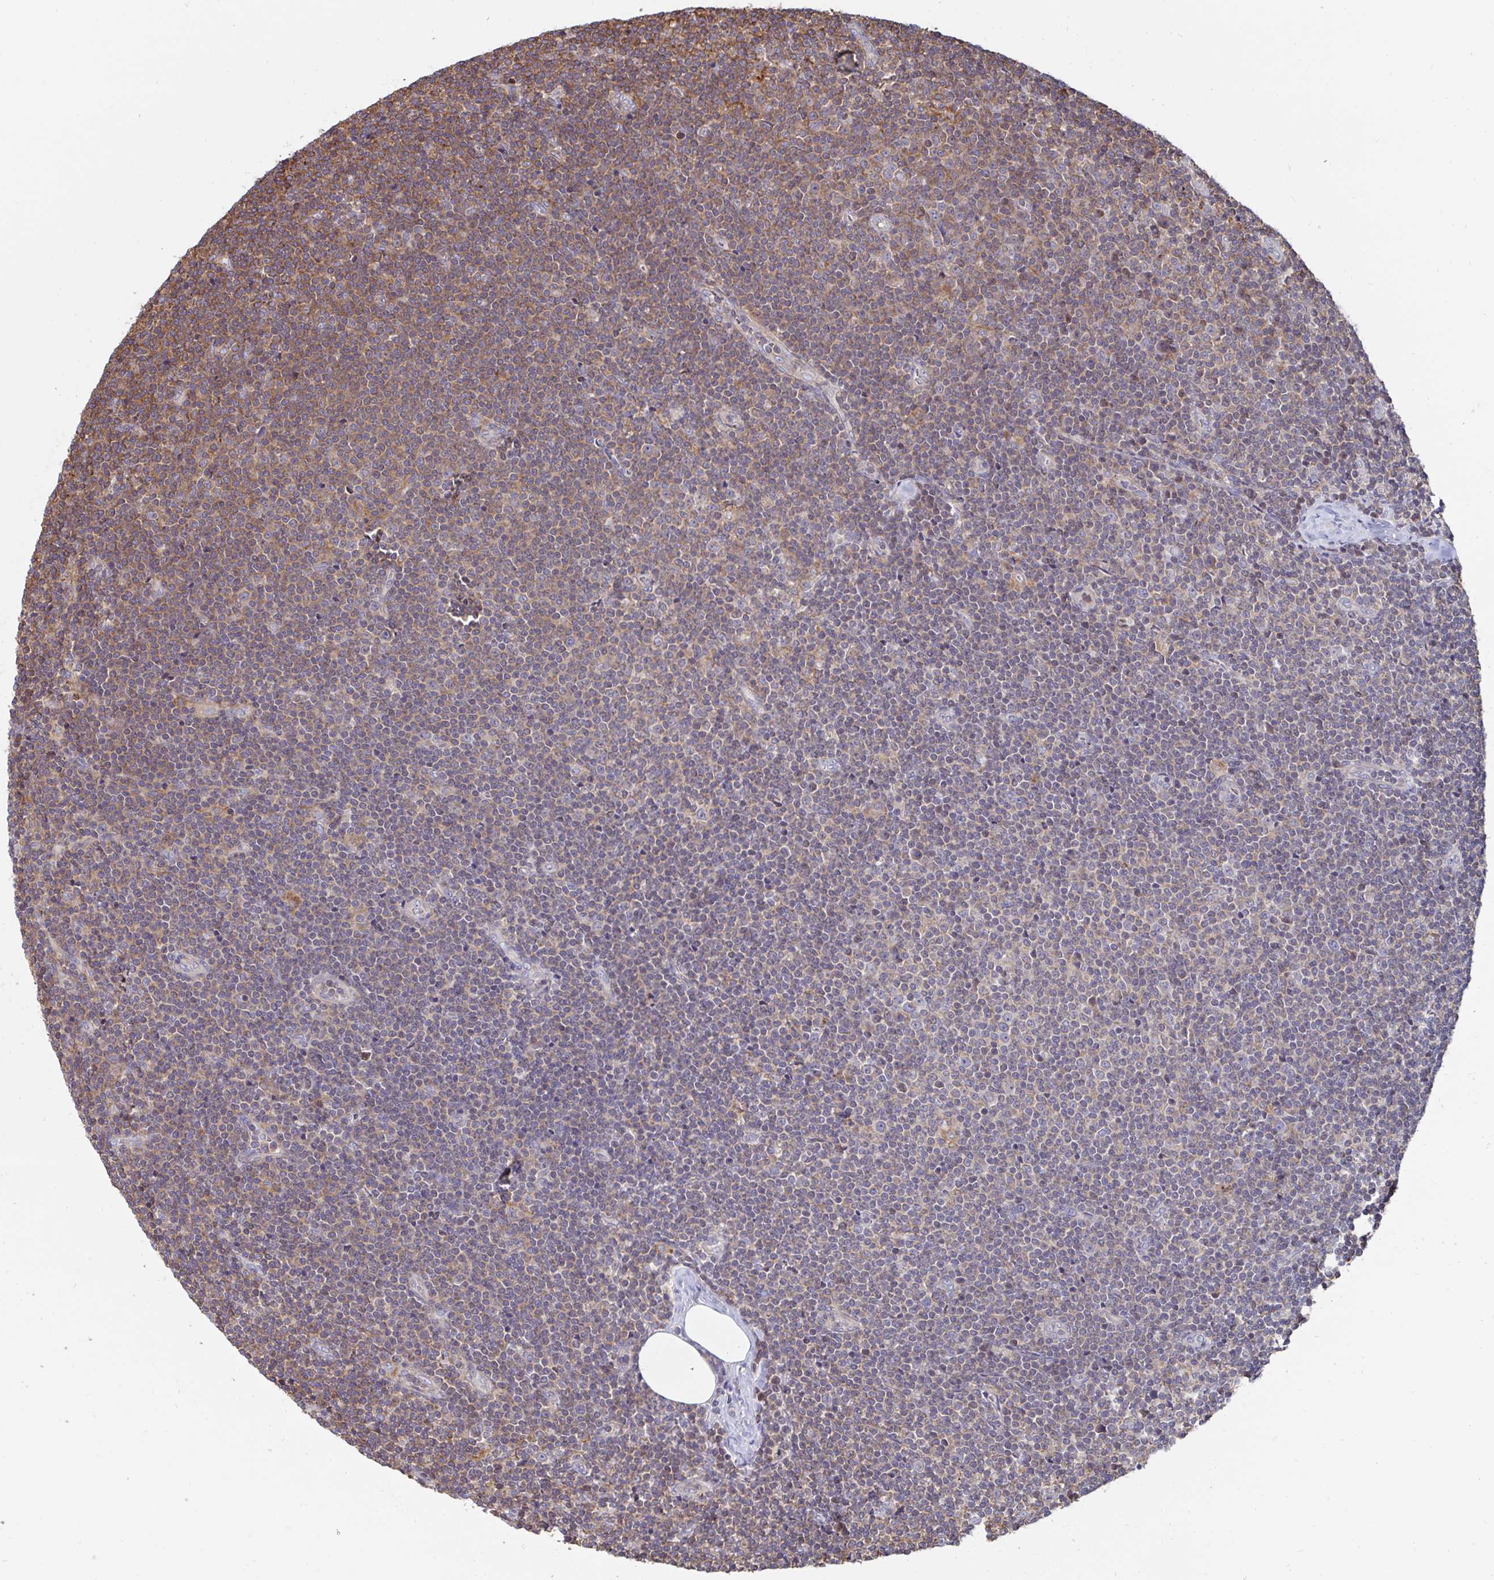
{"staining": {"intensity": "moderate", "quantity": "<25%", "location": "cytoplasmic/membranous"}, "tissue": "lymphoma", "cell_type": "Tumor cells", "image_type": "cancer", "snomed": [{"axis": "morphology", "description": "Malignant lymphoma, non-Hodgkin's type, Low grade"}, {"axis": "topography", "description": "Lymph node"}], "caption": "Immunohistochemical staining of lymphoma exhibits moderate cytoplasmic/membranous protein staining in about <25% of tumor cells.", "gene": "DZANK1", "patient": {"sex": "male", "age": 48}}